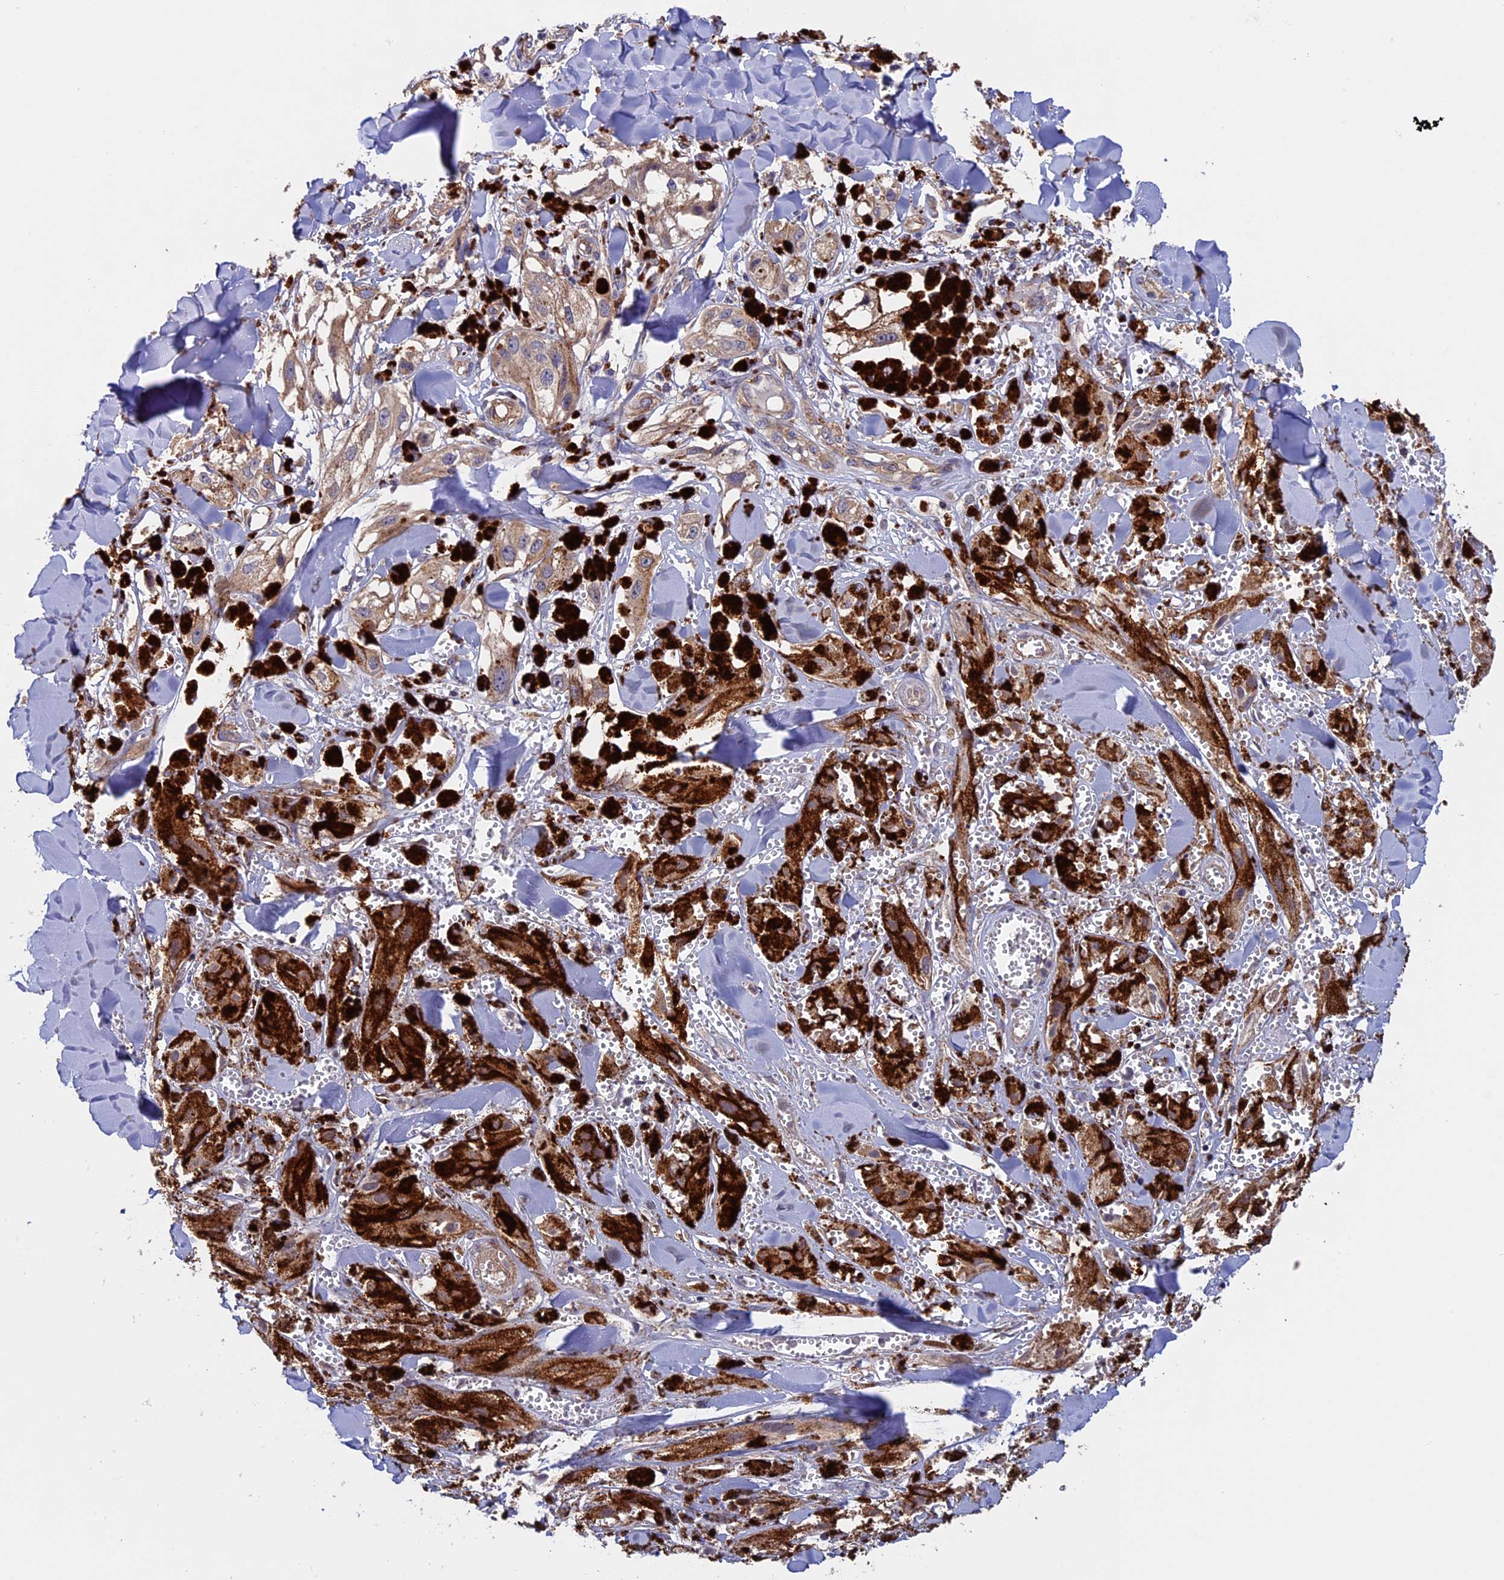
{"staining": {"intensity": "weak", "quantity": ">75%", "location": "cytoplasmic/membranous"}, "tissue": "melanoma", "cell_type": "Tumor cells", "image_type": "cancer", "snomed": [{"axis": "morphology", "description": "Malignant melanoma, NOS"}, {"axis": "topography", "description": "Skin"}], "caption": "Melanoma stained with DAB IHC demonstrates low levels of weak cytoplasmic/membranous staining in about >75% of tumor cells. The staining was performed using DAB (3,3'-diaminobenzidine) to visualize the protein expression in brown, while the nuclei were stained in blue with hematoxylin (Magnification: 20x).", "gene": "SLC9A5", "patient": {"sex": "male", "age": 88}}